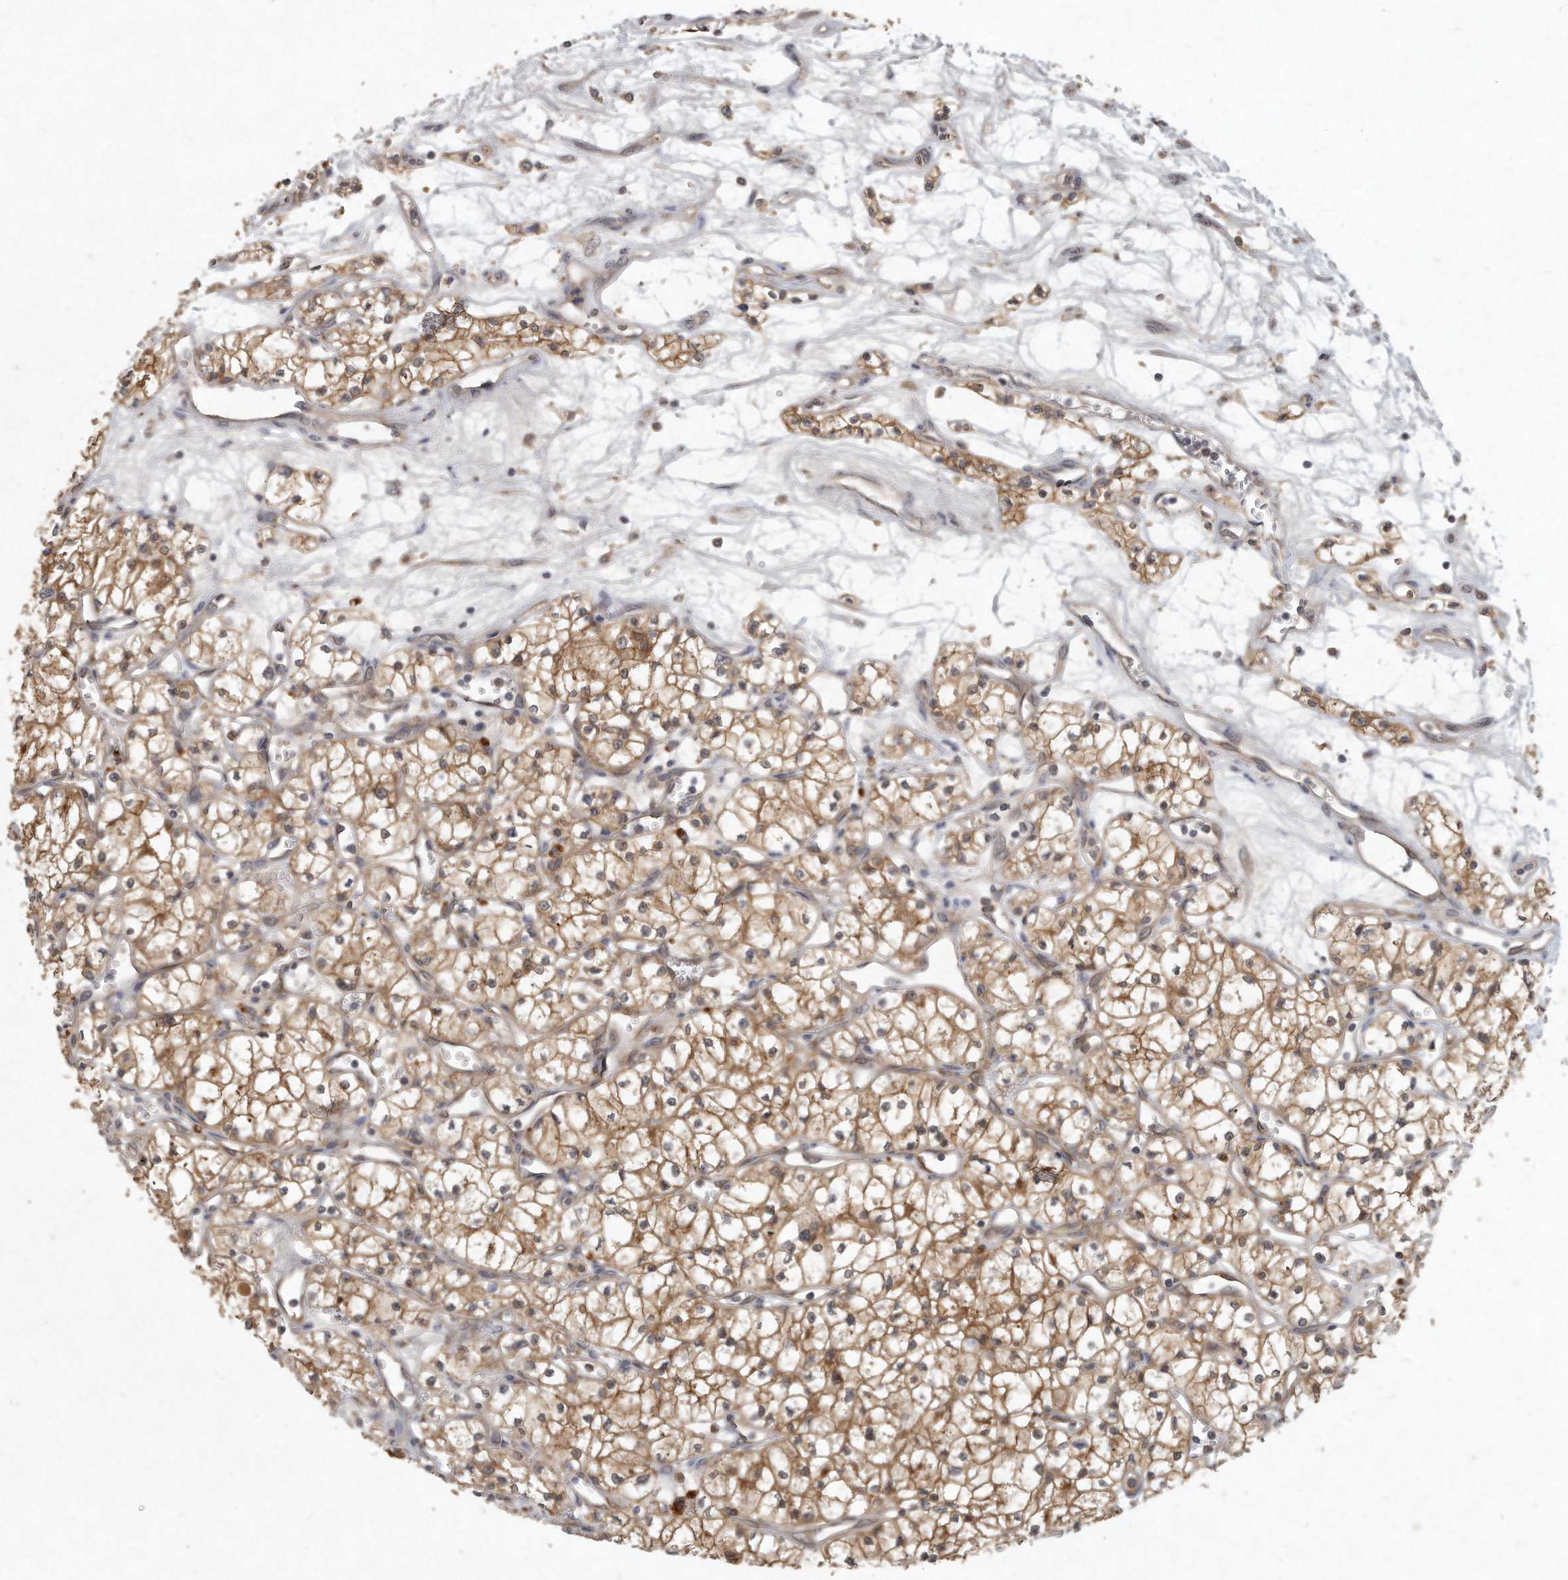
{"staining": {"intensity": "moderate", "quantity": ">75%", "location": "cytoplasmic/membranous"}, "tissue": "renal cancer", "cell_type": "Tumor cells", "image_type": "cancer", "snomed": [{"axis": "morphology", "description": "Adenocarcinoma, NOS"}, {"axis": "topography", "description": "Kidney"}], "caption": "Tumor cells reveal moderate cytoplasmic/membranous staining in about >75% of cells in renal cancer (adenocarcinoma).", "gene": "LGALS8", "patient": {"sex": "male", "age": 59}}